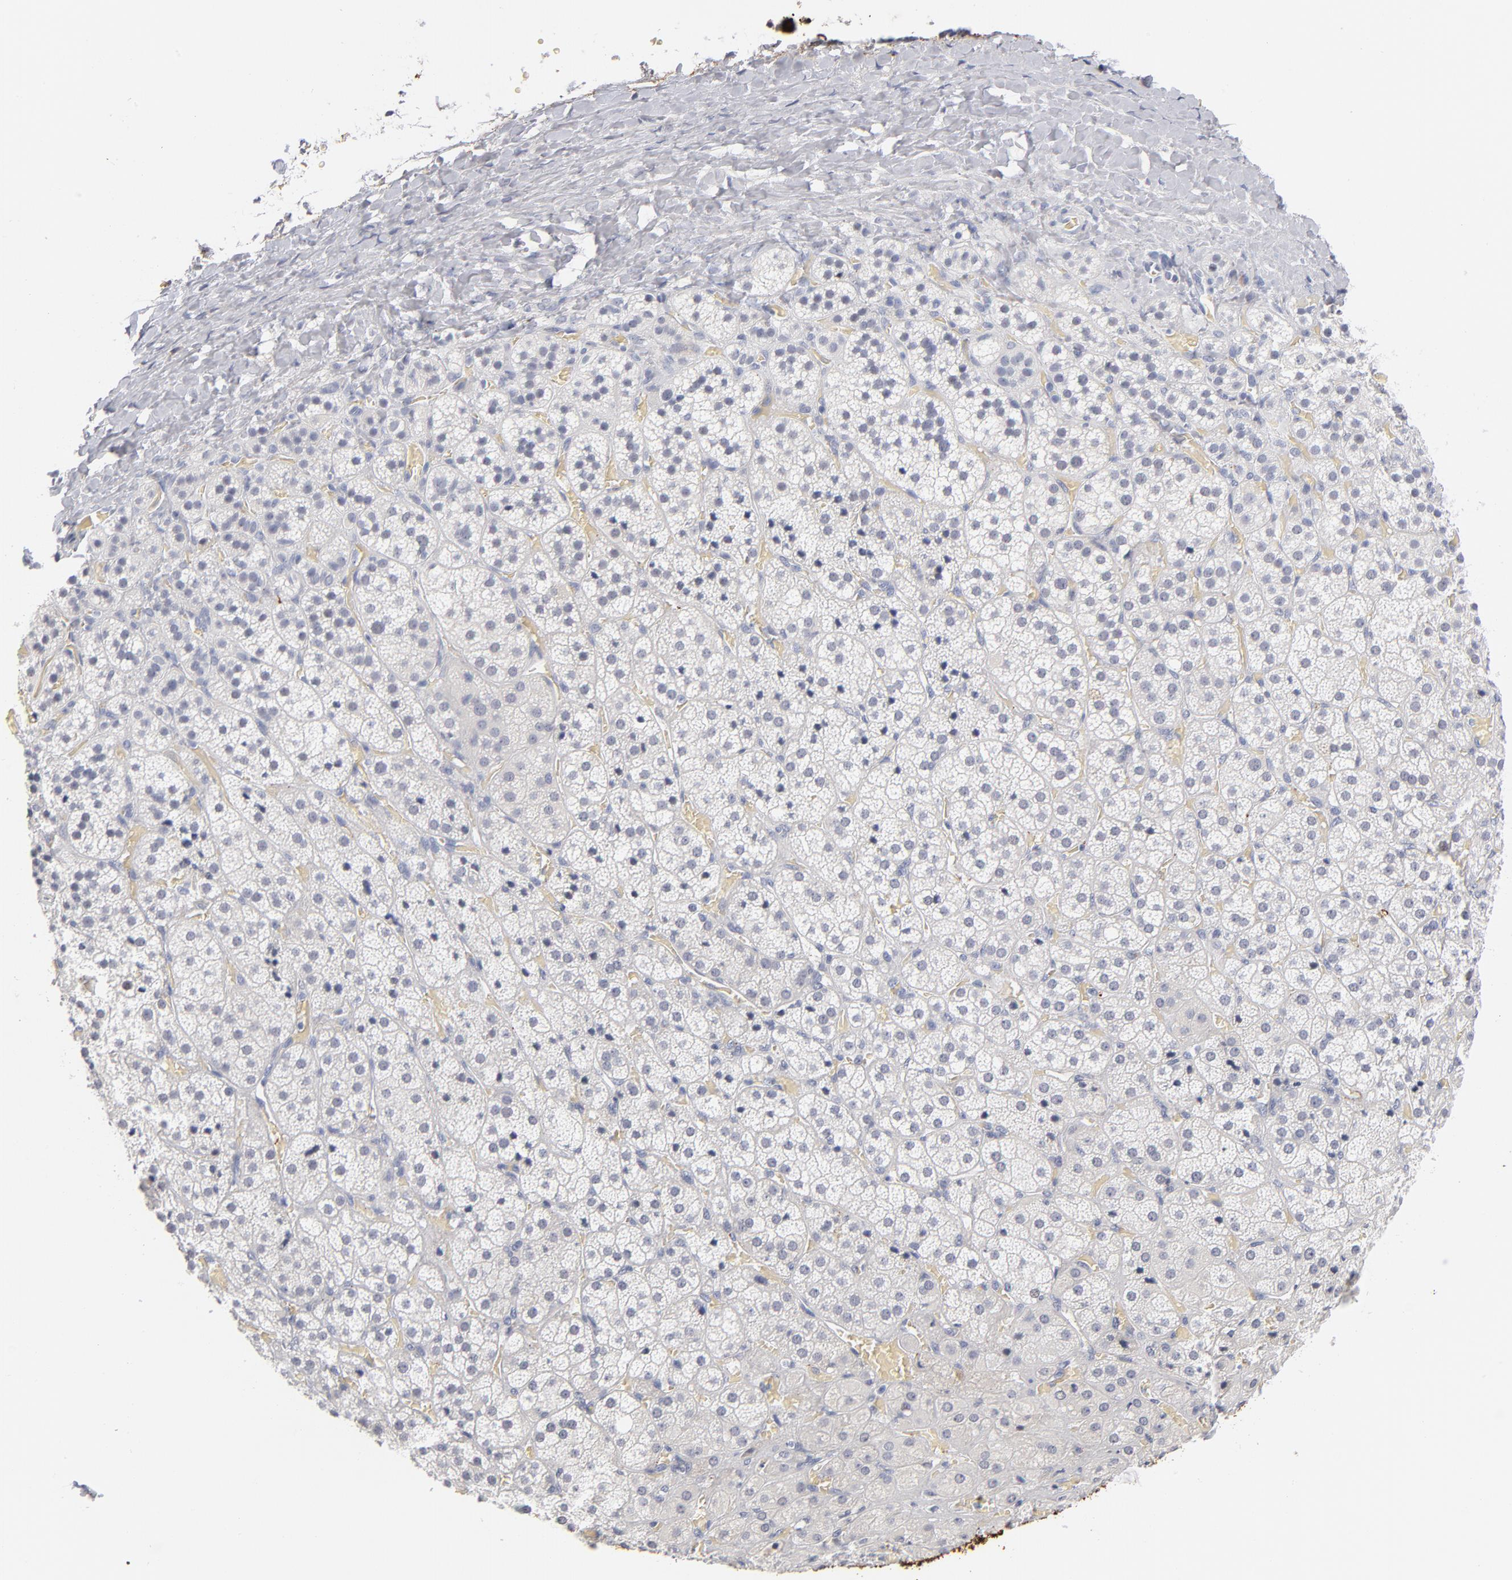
{"staining": {"intensity": "negative", "quantity": "none", "location": "none"}, "tissue": "adrenal gland", "cell_type": "Glandular cells", "image_type": "normal", "snomed": [{"axis": "morphology", "description": "Normal tissue, NOS"}, {"axis": "topography", "description": "Adrenal gland"}], "caption": "Immunohistochemistry (IHC) of unremarkable adrenal gland demonstrates no staining in glandular cells. (DAB IHC, high magnification).", "gene": "KHNYN", "patient": {"sex": "female", "age": 71}}